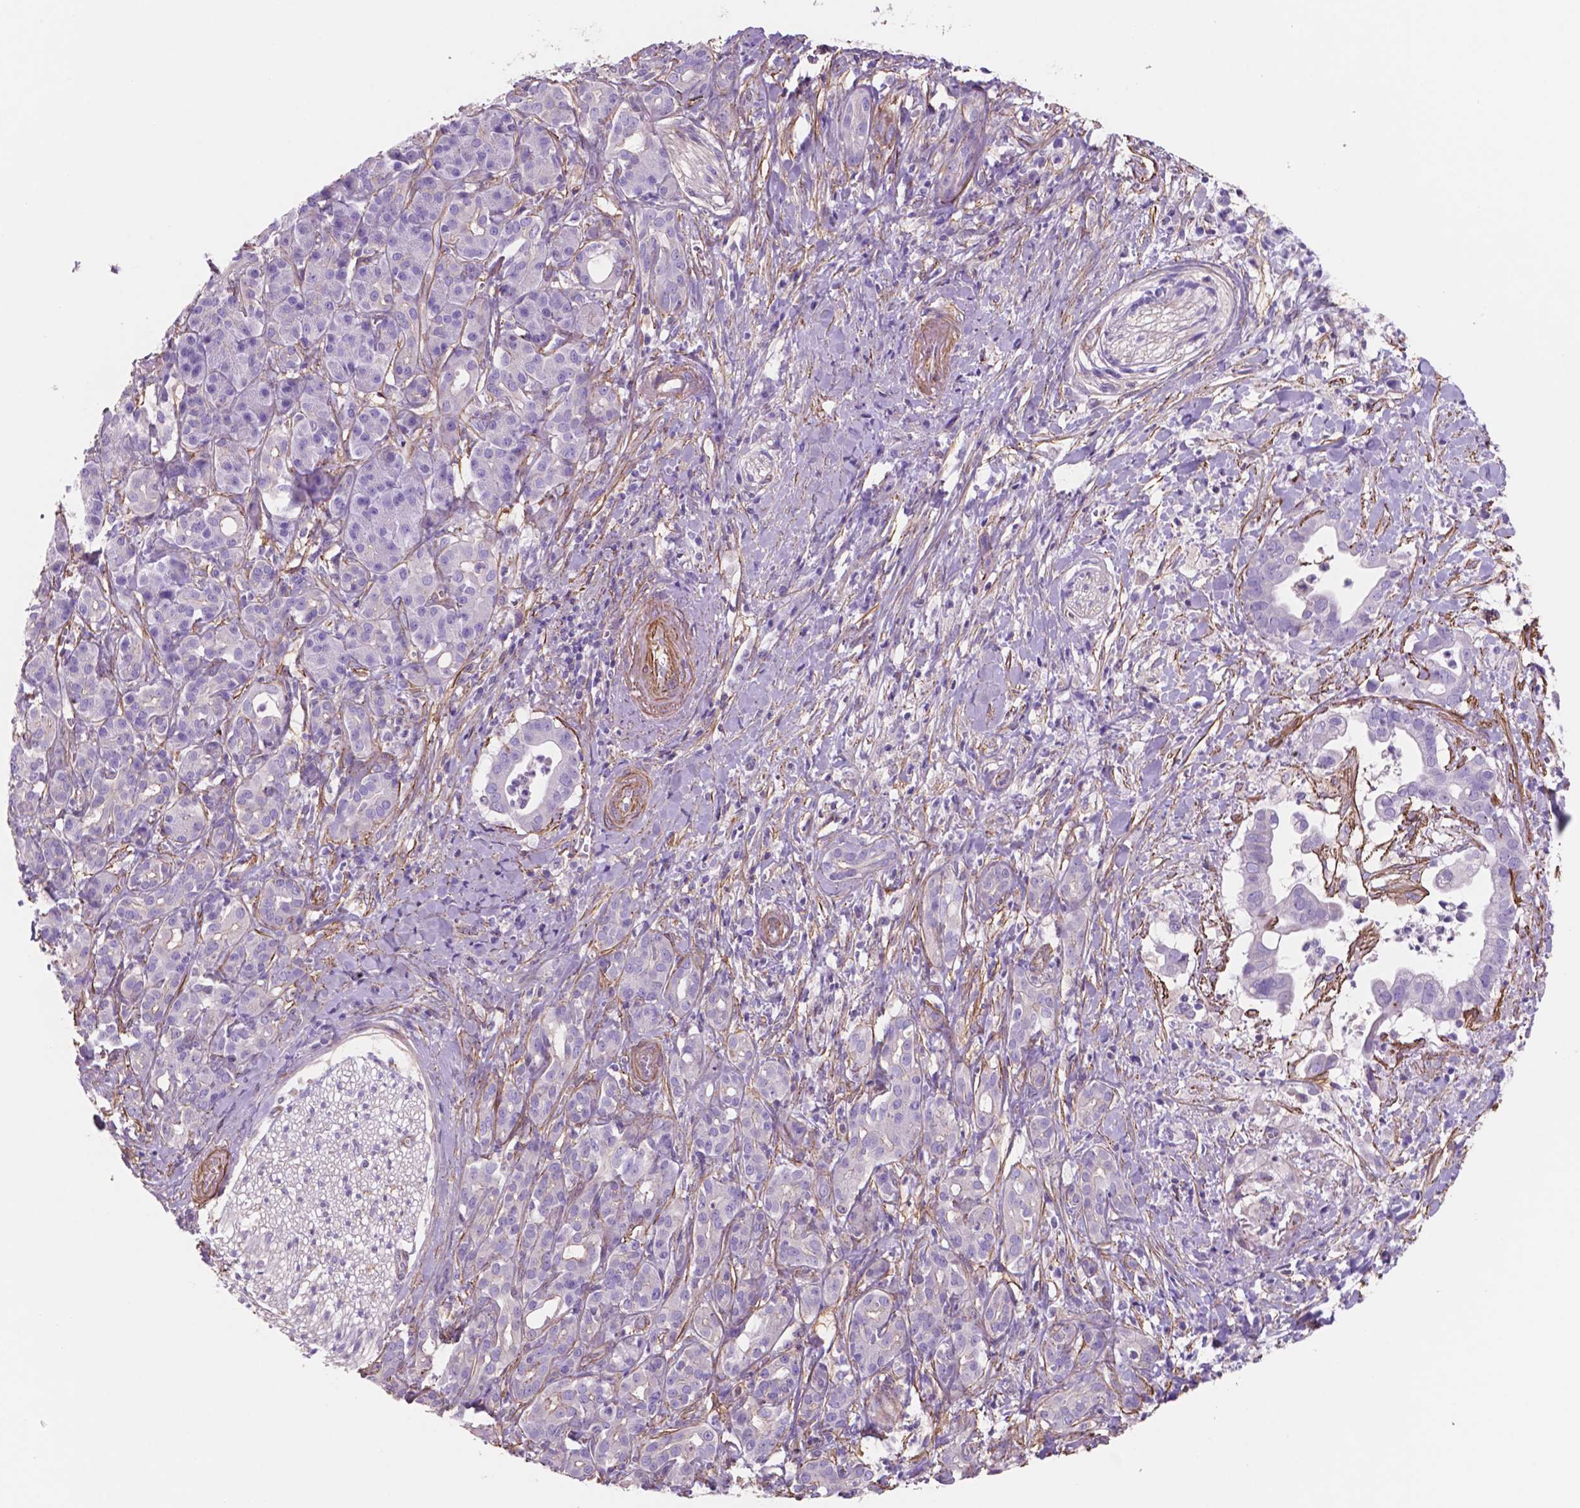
{"staining": {"intensity": "negative", "quantity": "none", "location": "none"}, "tissue": "pancreatic cancer", "cell_type": "Tumor cells", "image_type": "cancer", "snomed": [{"axis": "morphology", "description": "Adenocarcinoma, NOS"}, {"axis": "topography", "description": "Pancreas"}], "caption": "An IHC image of pancreatic cancer (adenocarcinoma) is shown. There is no staining in tumor cells of pancreatic cancer (adenocarcinoma).", "gene": "TOR2A", "patient": {"sex": "male", "age": 61}}